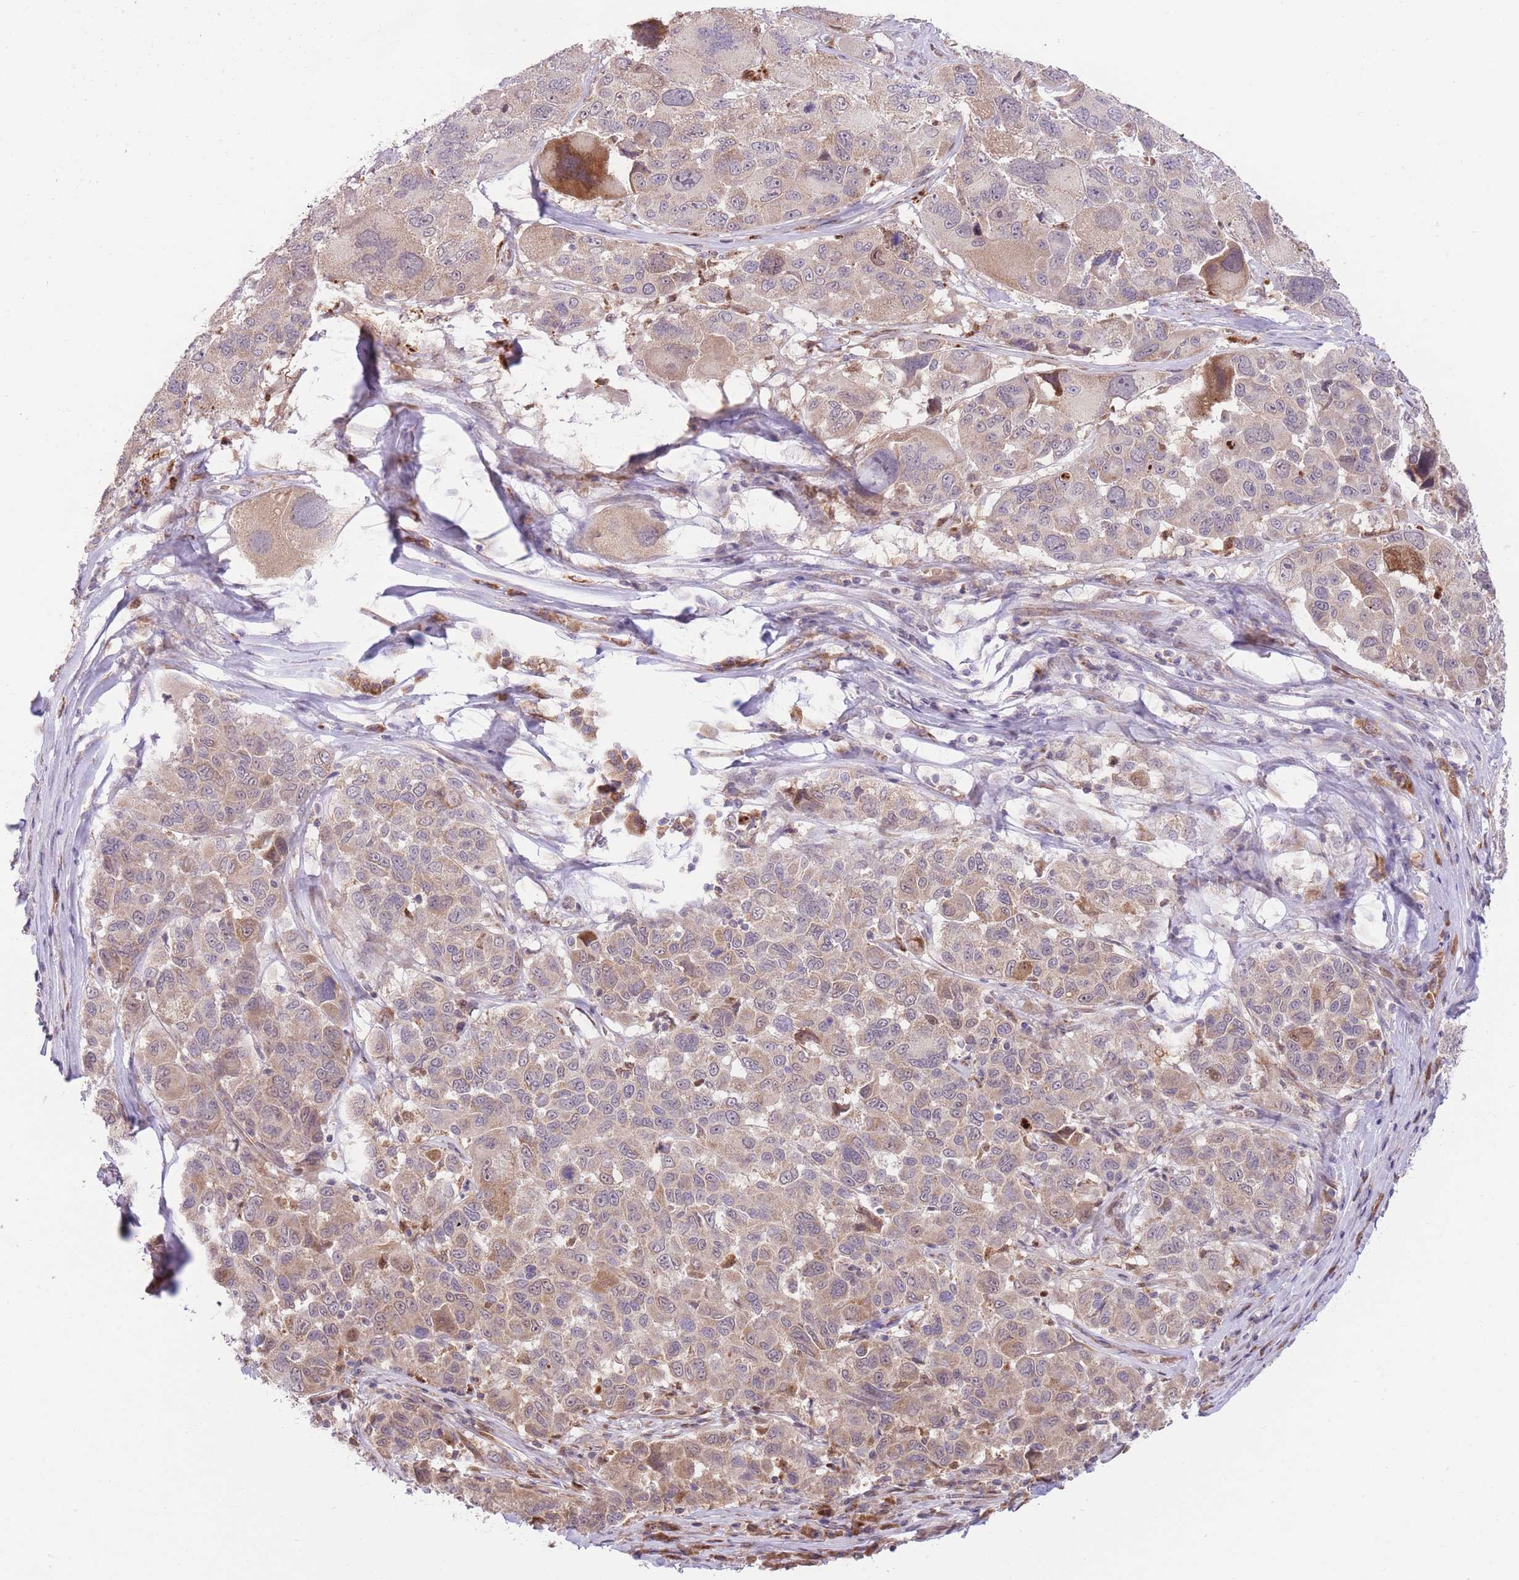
{"staining": {"intensity": "moderate", "quantity": "<25%", "location": "cytoplasmic/membranous"}, "tissue": "melanoma", "cell_type": "Tumor cells", "image_type": "cancer", "snomed": [{"axis": "morphology", "description": "Malignant melanoma, NOS"}, {"axis": "topography", "description": "Skin"}], "caption": "A high-resolution image shows immunohistochemistry (IHC) staining of malignant melanoma, which exhibits moderate cytoplasmic/membranous expression in about <25% of tumor cells.", "gene": "BOLA2B", "patient": {"sex": "female", "age": 66}}